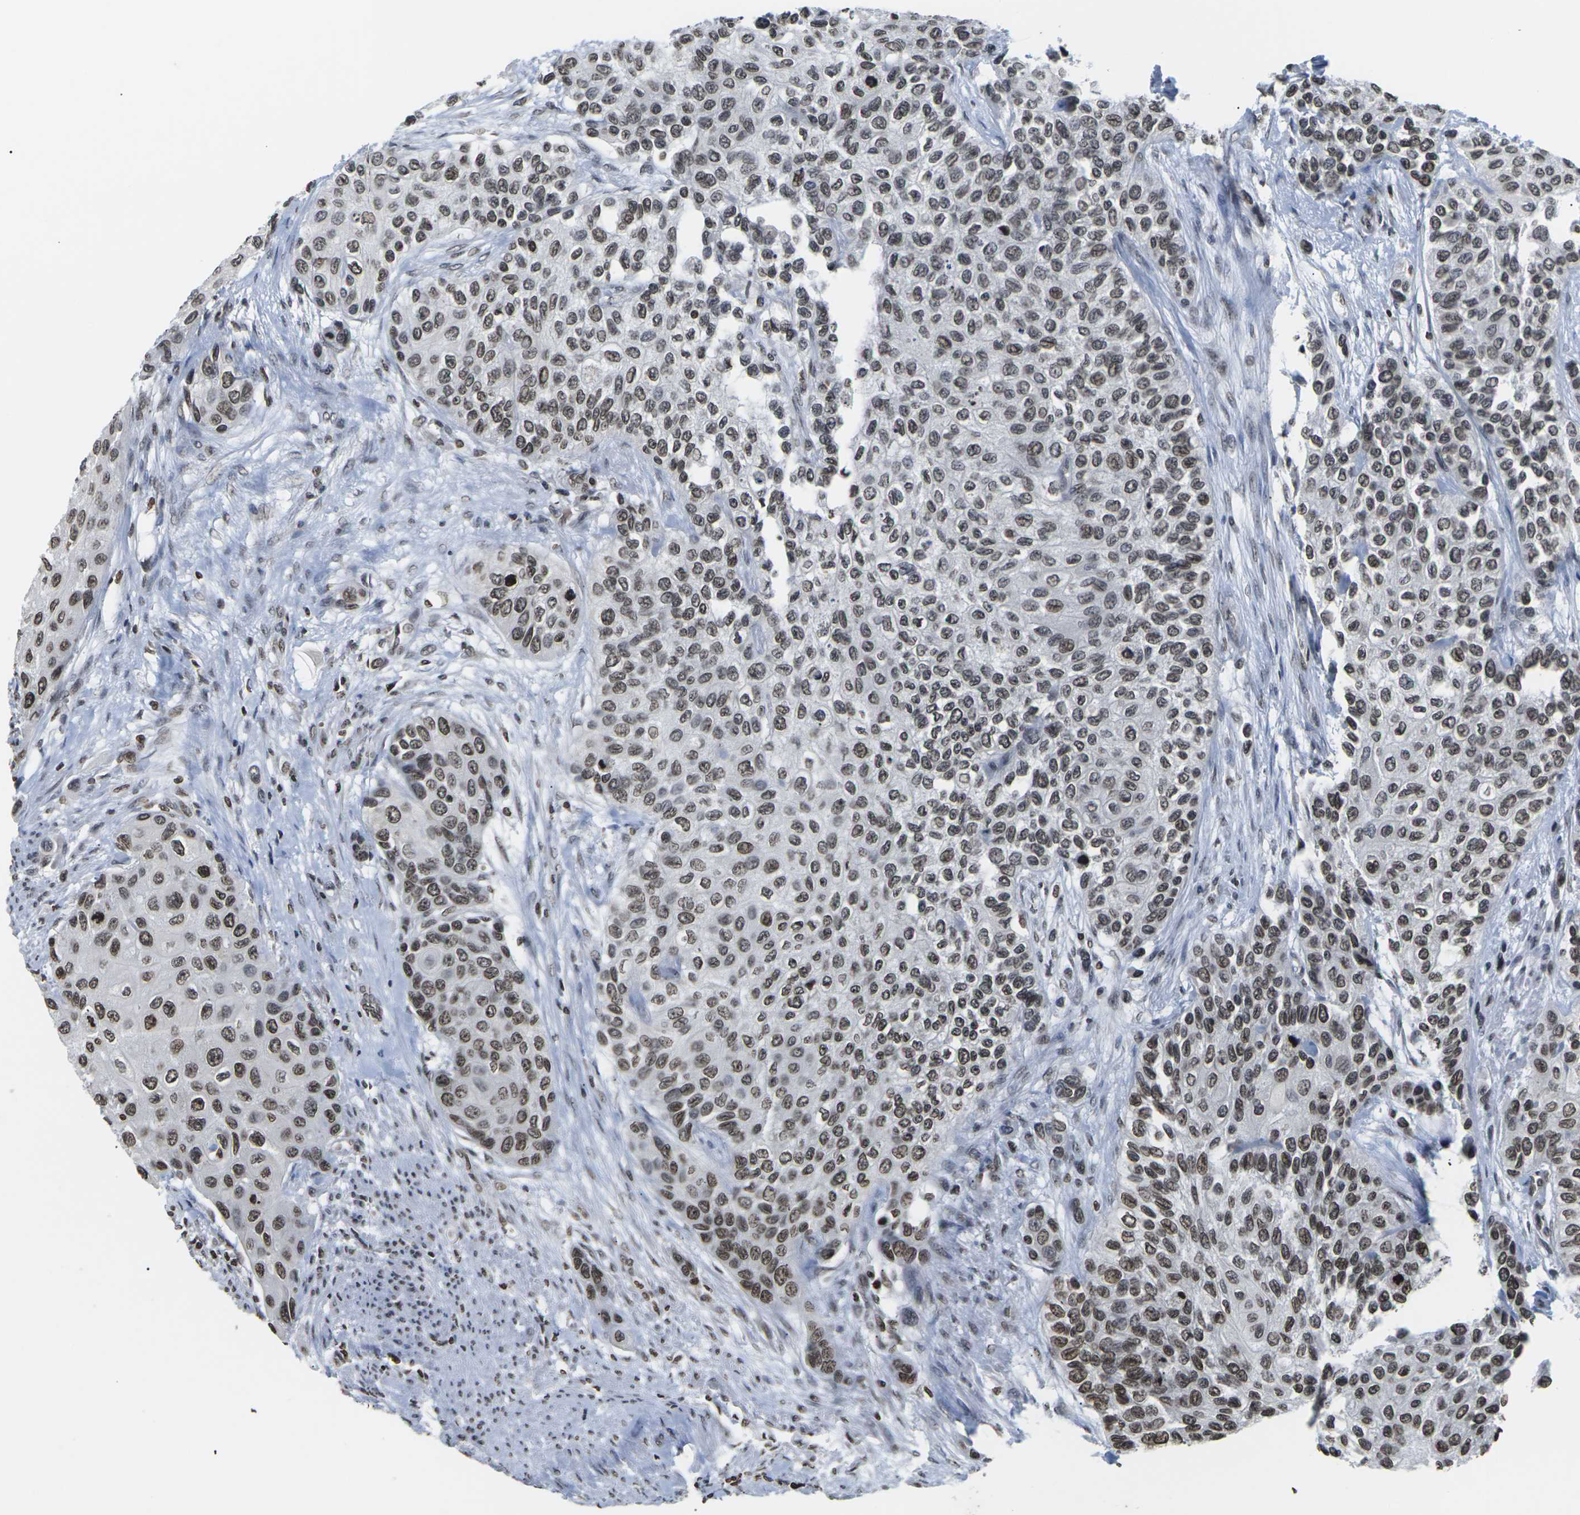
{"staining": {"intensity": "moderate", "quantity": ">75%", "location": "nuclear"}, "tissue": "urothelial cancer", "cell_type": "Tumor cells", "image_type": "cancer", "snomed": [{"axis": "morphology", "description": "Urothelial carcinoma, High grade"}, {"axis": "topography", "description": "Urinary bladder"}], "caption": "Urothelial carcinoma (high-grade) stained for a protein exhibits moderate nuclear positivity in tumor cells.", "gene": "ETV5", "patient": {"sex": "female", "age": 56}}